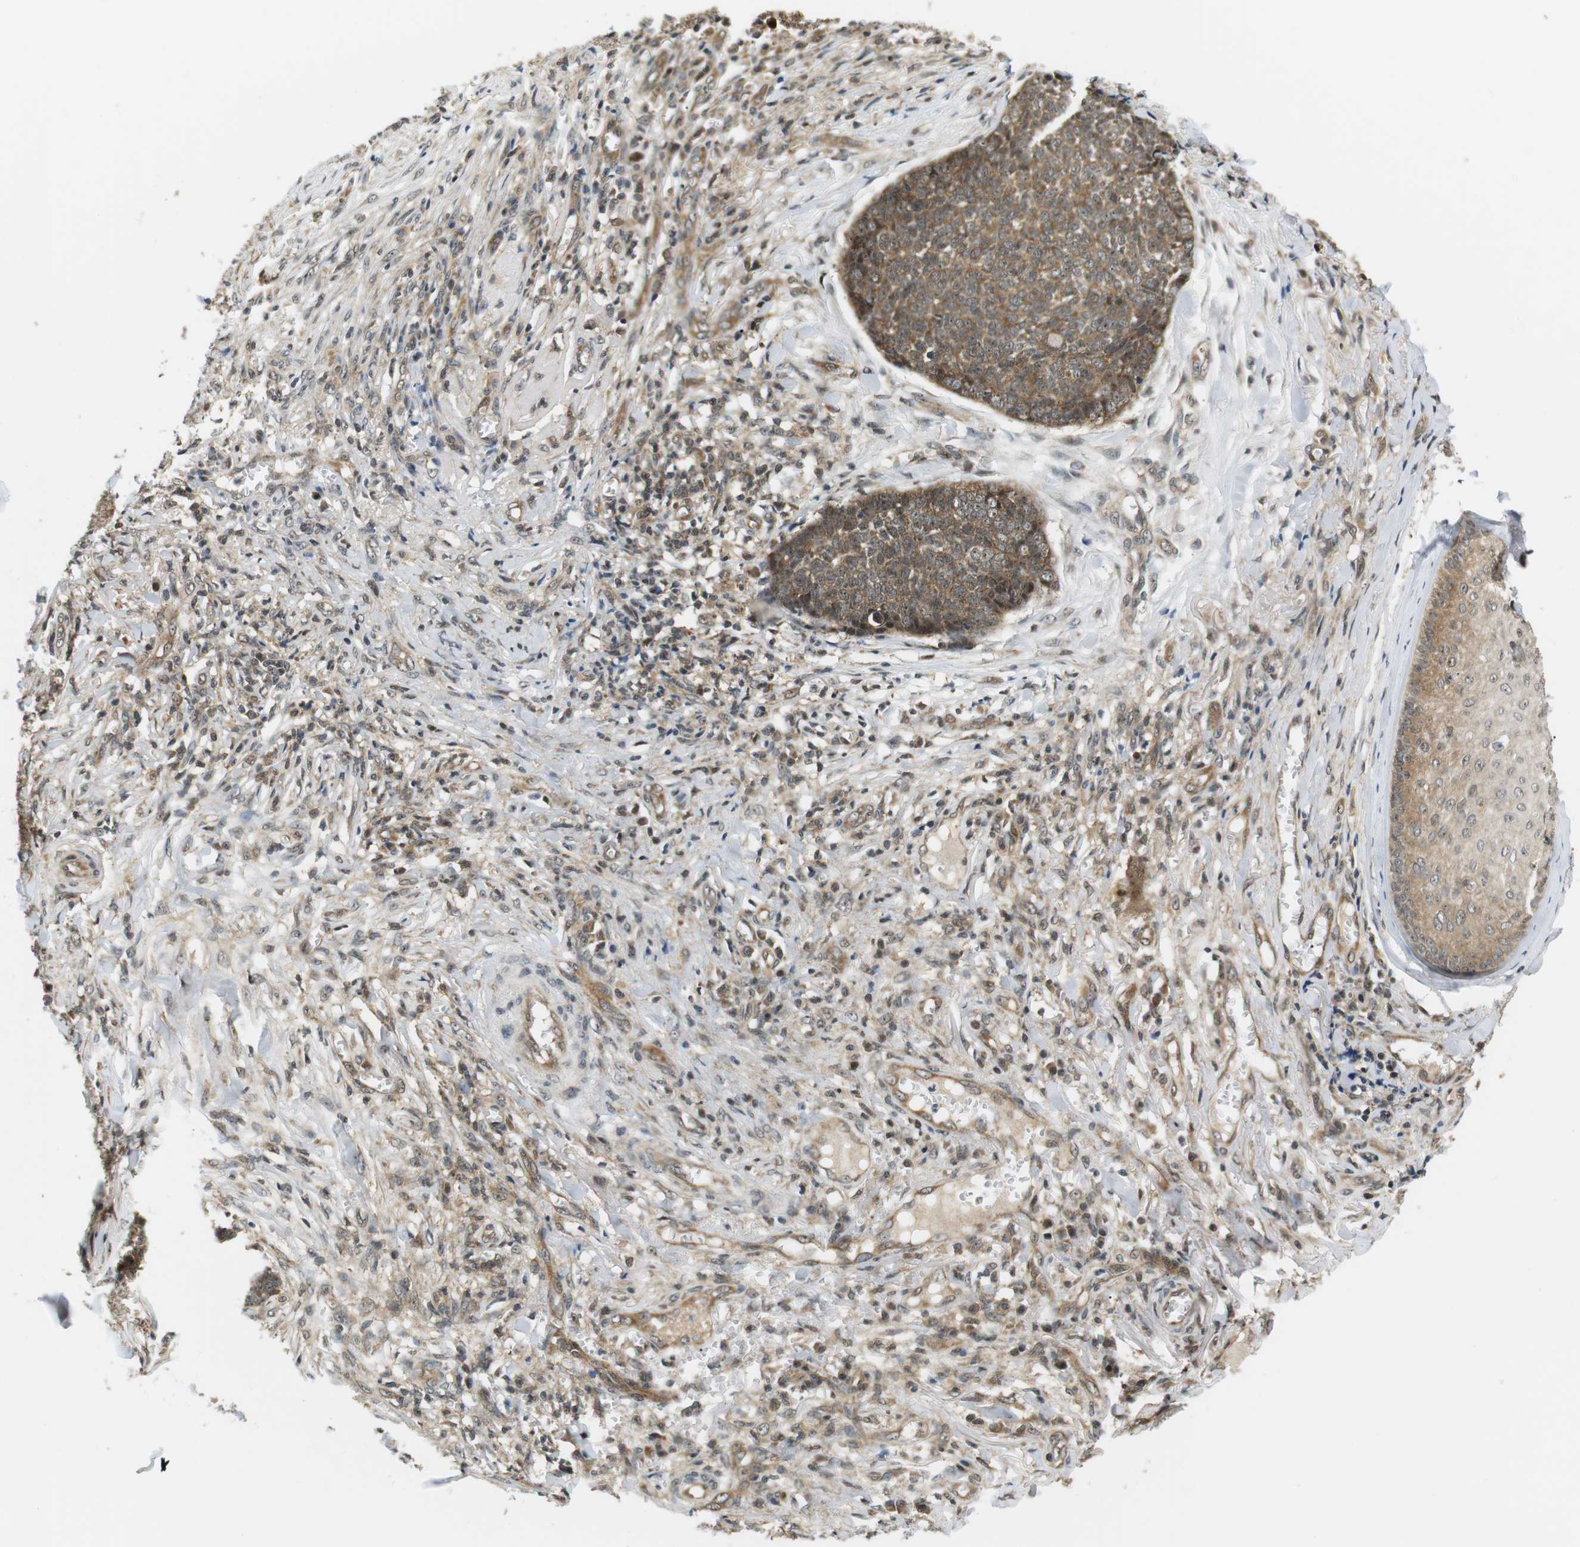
{"staining": {"intensity": "moderate", "quantity": ">75%", "location": "cytoplasmic/membranous"}, "tissue": "skin cancer", "cell_type": "Tumor cells", "image_type": "cancer", "snomed": [{"axis": "morphology", "description": "Basal cell carcinoma"}, {"axis": "topography", "description": "Skin"}], "caption": "A medium amount of moderate cytoplasmic/membranous expression is seen in about >75% of tumor cells in skin basal cell carcinoma tissue.", "gene": "CSNK2B", "patient": {"sex": "male", "age": 84}}